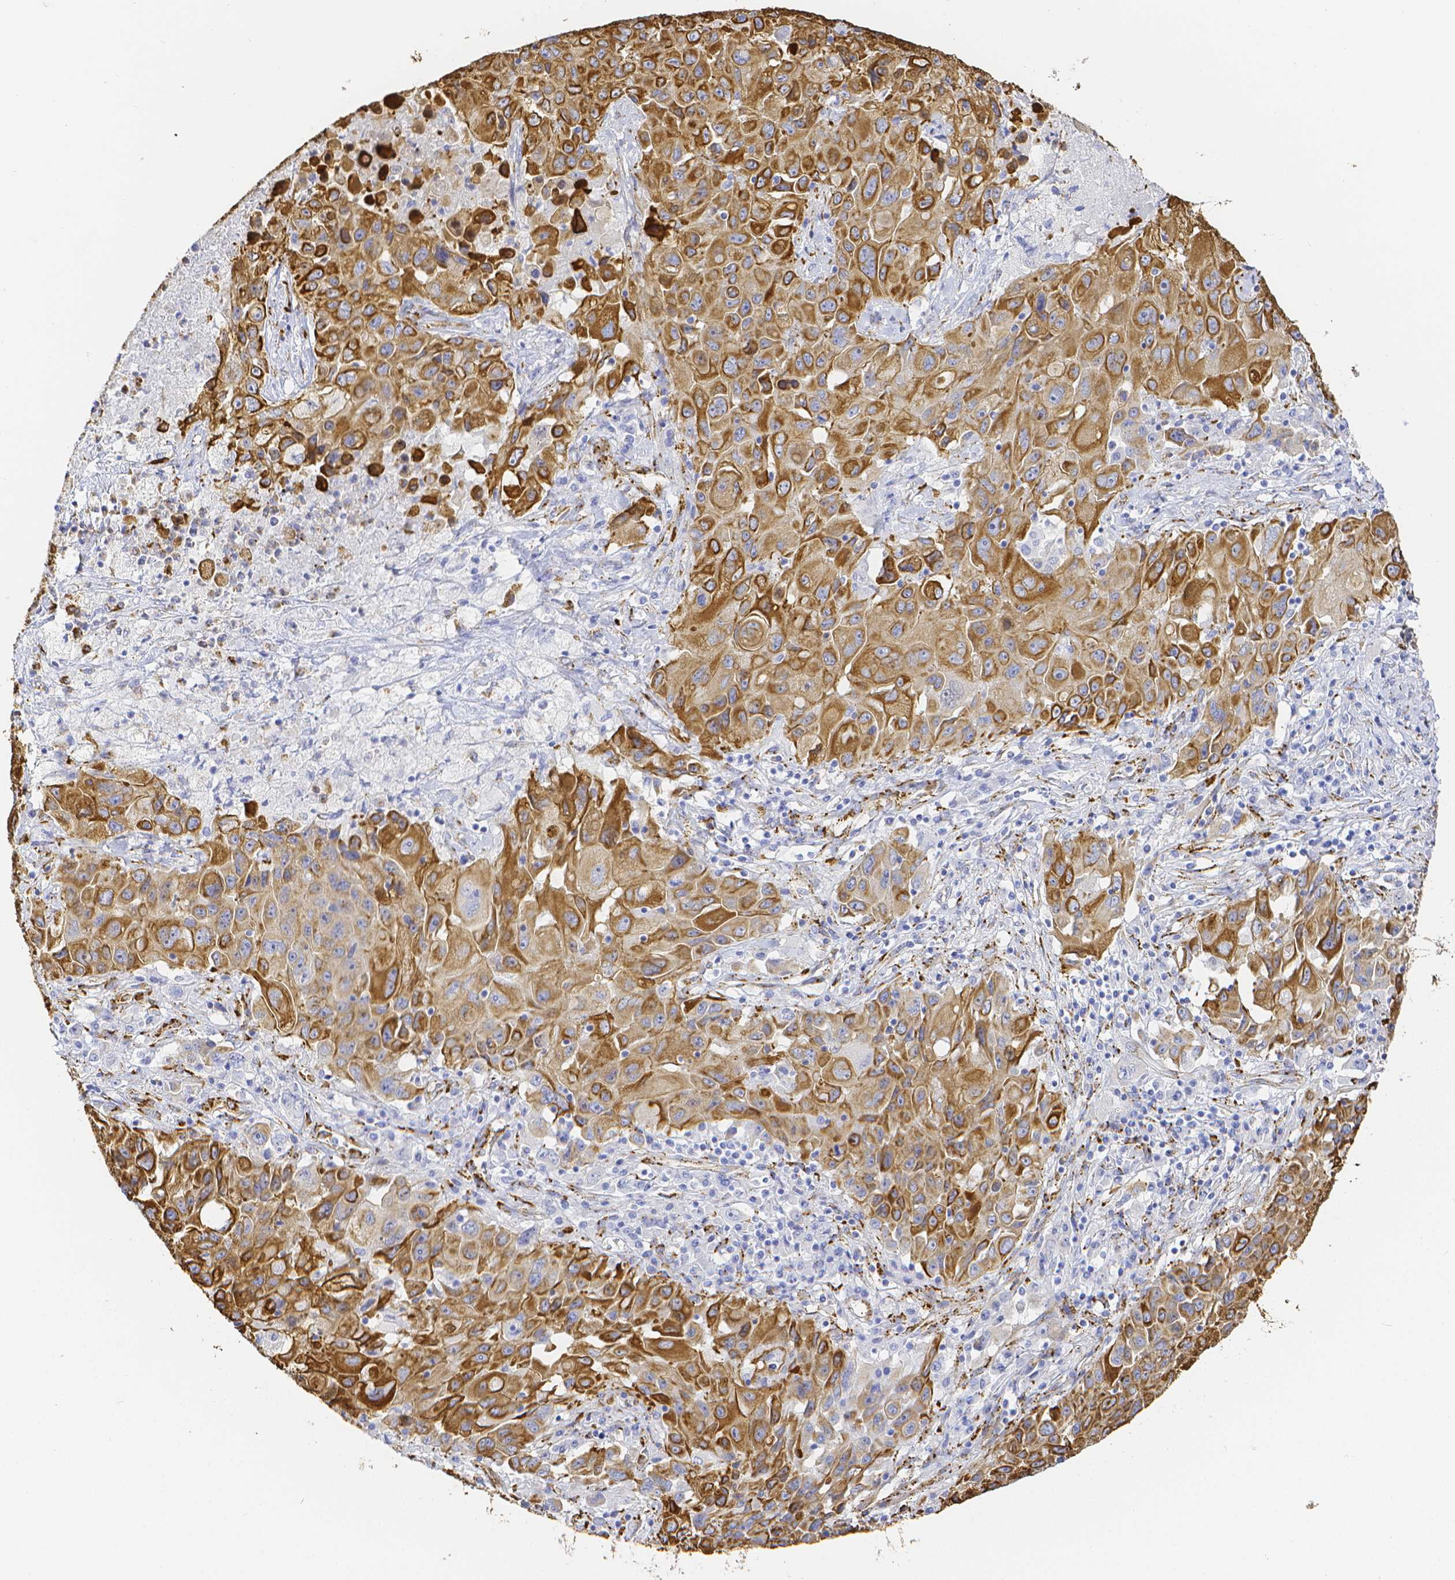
{"staining": {"intensity": "moderate", "quantity": ">75%", "location": "cytoplasmic/membranous"}, "tissue": "lung cancer", "cell_type": "Tumor cells", "image_type": "cancer", "snomed": [{"axis": "morphology", "description": "Squamous cell carcinoma, NOS"}, {"axis": "topography", "description": "Lung"}], "caption": "IHC staining of lung cancer, which reveals medium levels of moderate cytoplasmic/membranous expression in about >75% of tumor cells indicating moderate cytoplasmic/membranous protein expression. The staining was performed using DAB (3,3'-diaminobenzidine) (brown) for protein detection and nuclei were counterstained in hematoxylin (blue).", "gene": "SMURF1", "patient": {"sex": "male", "age": 63}}